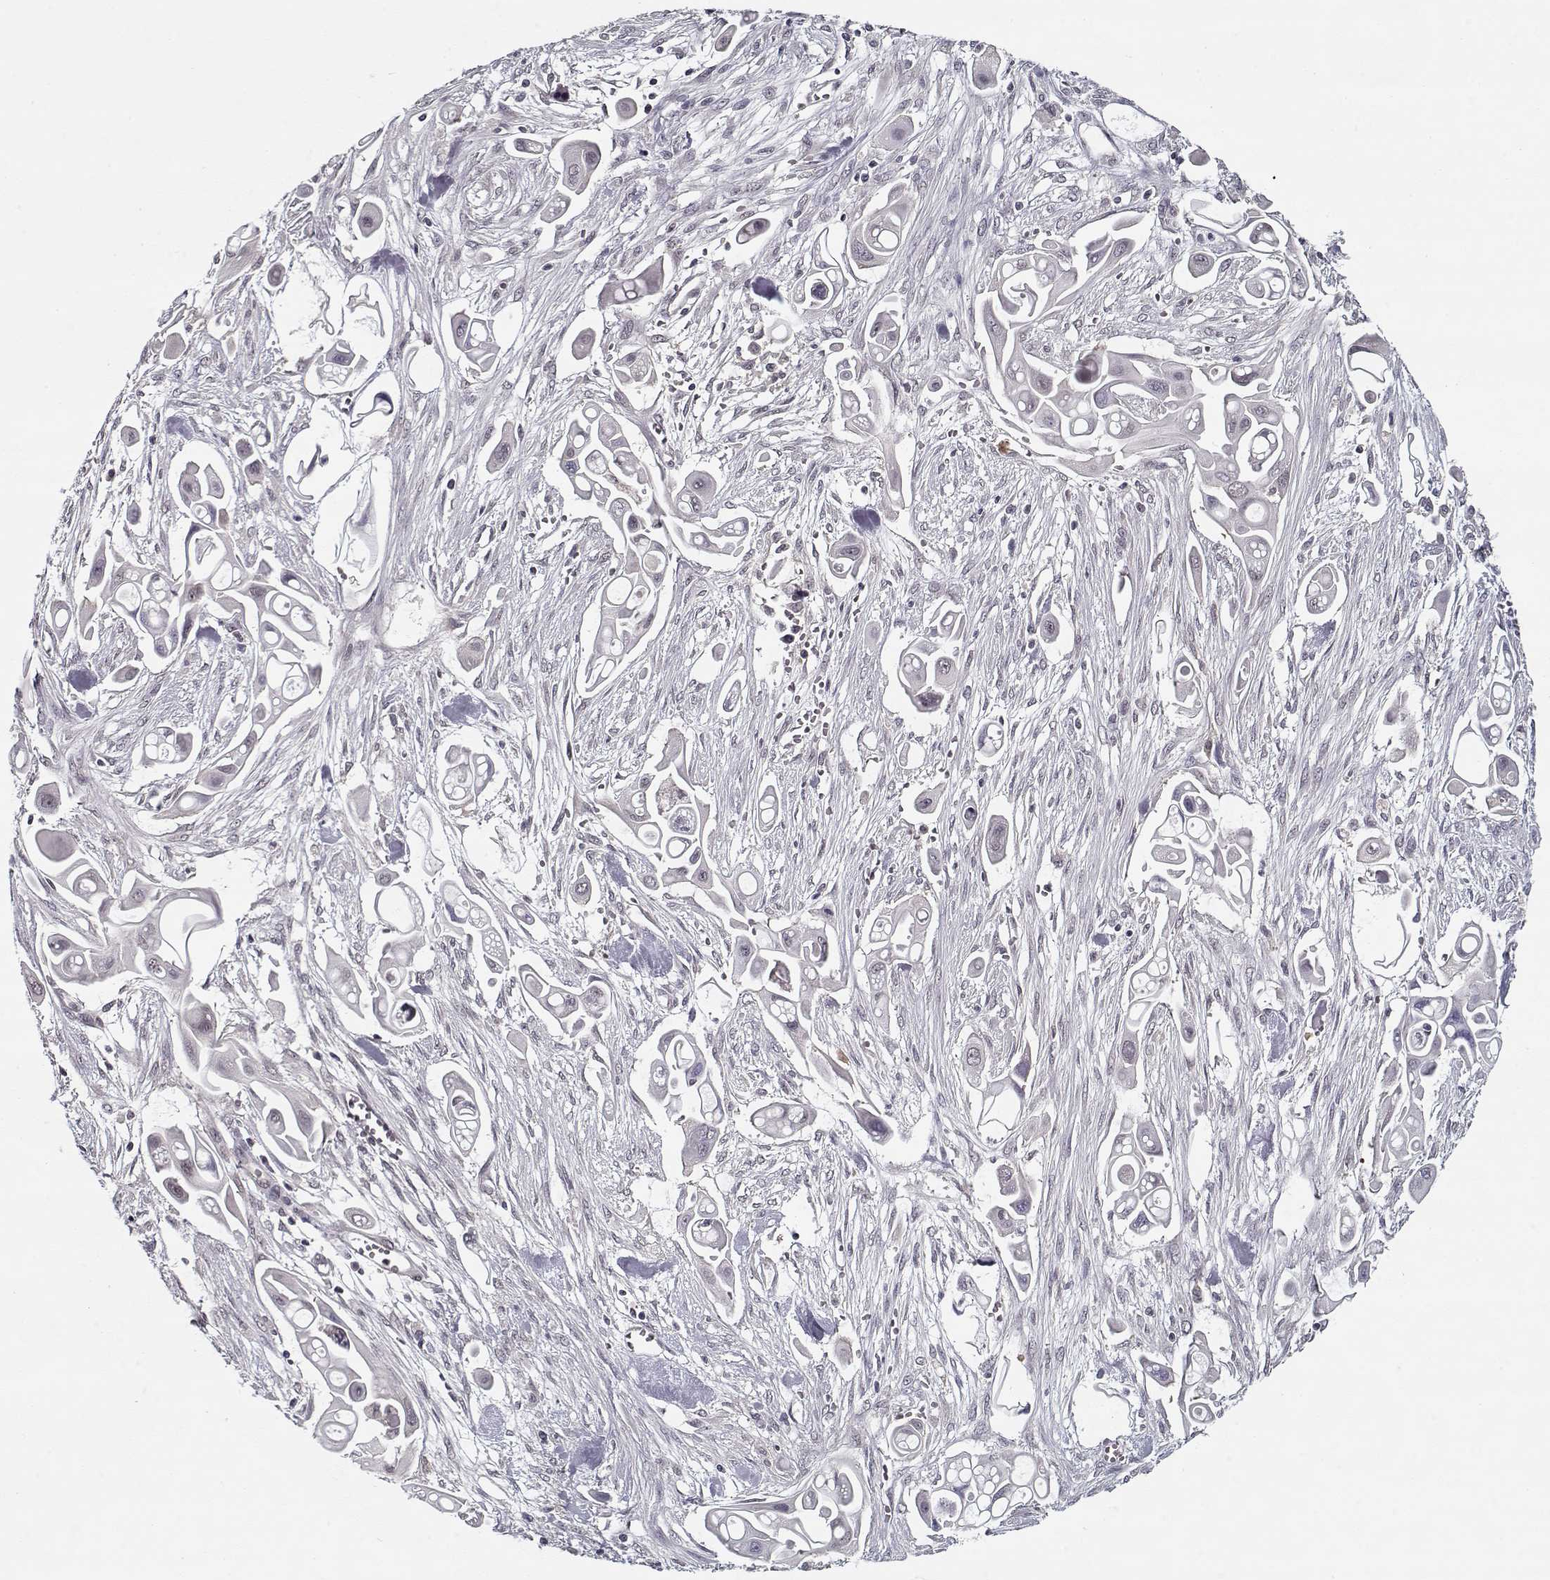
{"staining": {"intensity": "negative", "quantity": "none", "location": "none"}, "tissue": "pancreatic cancer", "cell_type": "Tumor cells", "image_type": "cancer", "snomed": [{"axis": "morphology", "description": "Adenocarcinoma, NOS"}, {"axis": "topography", "description": "Pancreas"}], "caption": "Tumor cells are negative for protein expression in human pancreatic adenocarcinoma. (Brightfield microscopy of DAB immunohistochemistry at high magnification).", "gene": "TESPA1", "patient": {"sex": "male", "age": 50}}